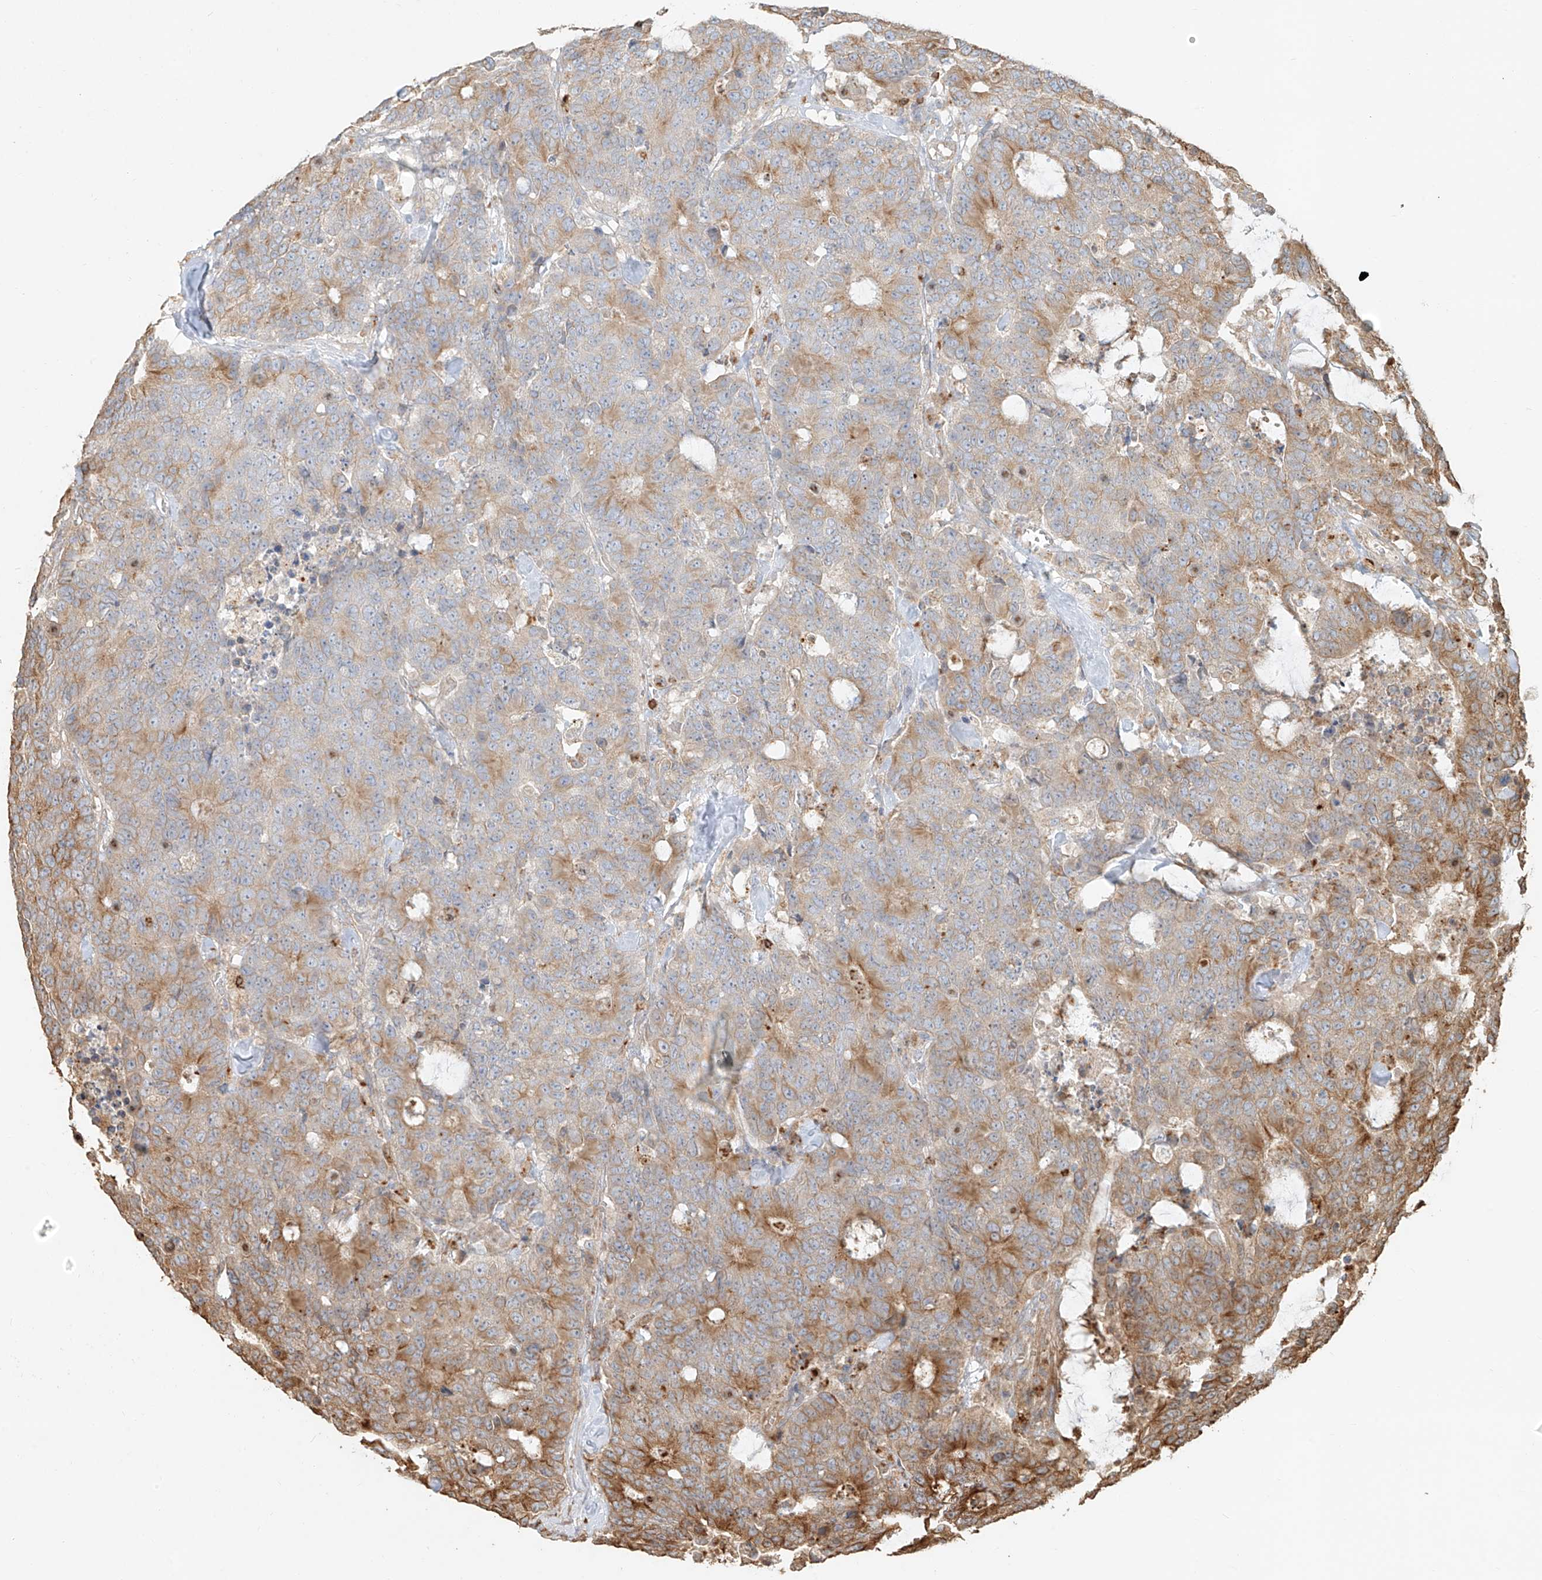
{"staining": {"intensity": "moderate", "quantity": "25%-75%", "location": "cytoplasmic/membranous"}, "tissue": "colorectal cancer", "cell_type": "Tumor cells", "image_type": "cancer", "snomed": [{"axis": "morphology", "description": "Adenocarcinoma, NOS"}, {"axis": "topography", "description": "Colon"}], "caption": "Colorectal cancer (adenocarcinoma) stained with a protein marker demonstrates moderate staining in tumor cells.", "gene": "EFNB1", "patient": {"sex": "female", "age": 86}}